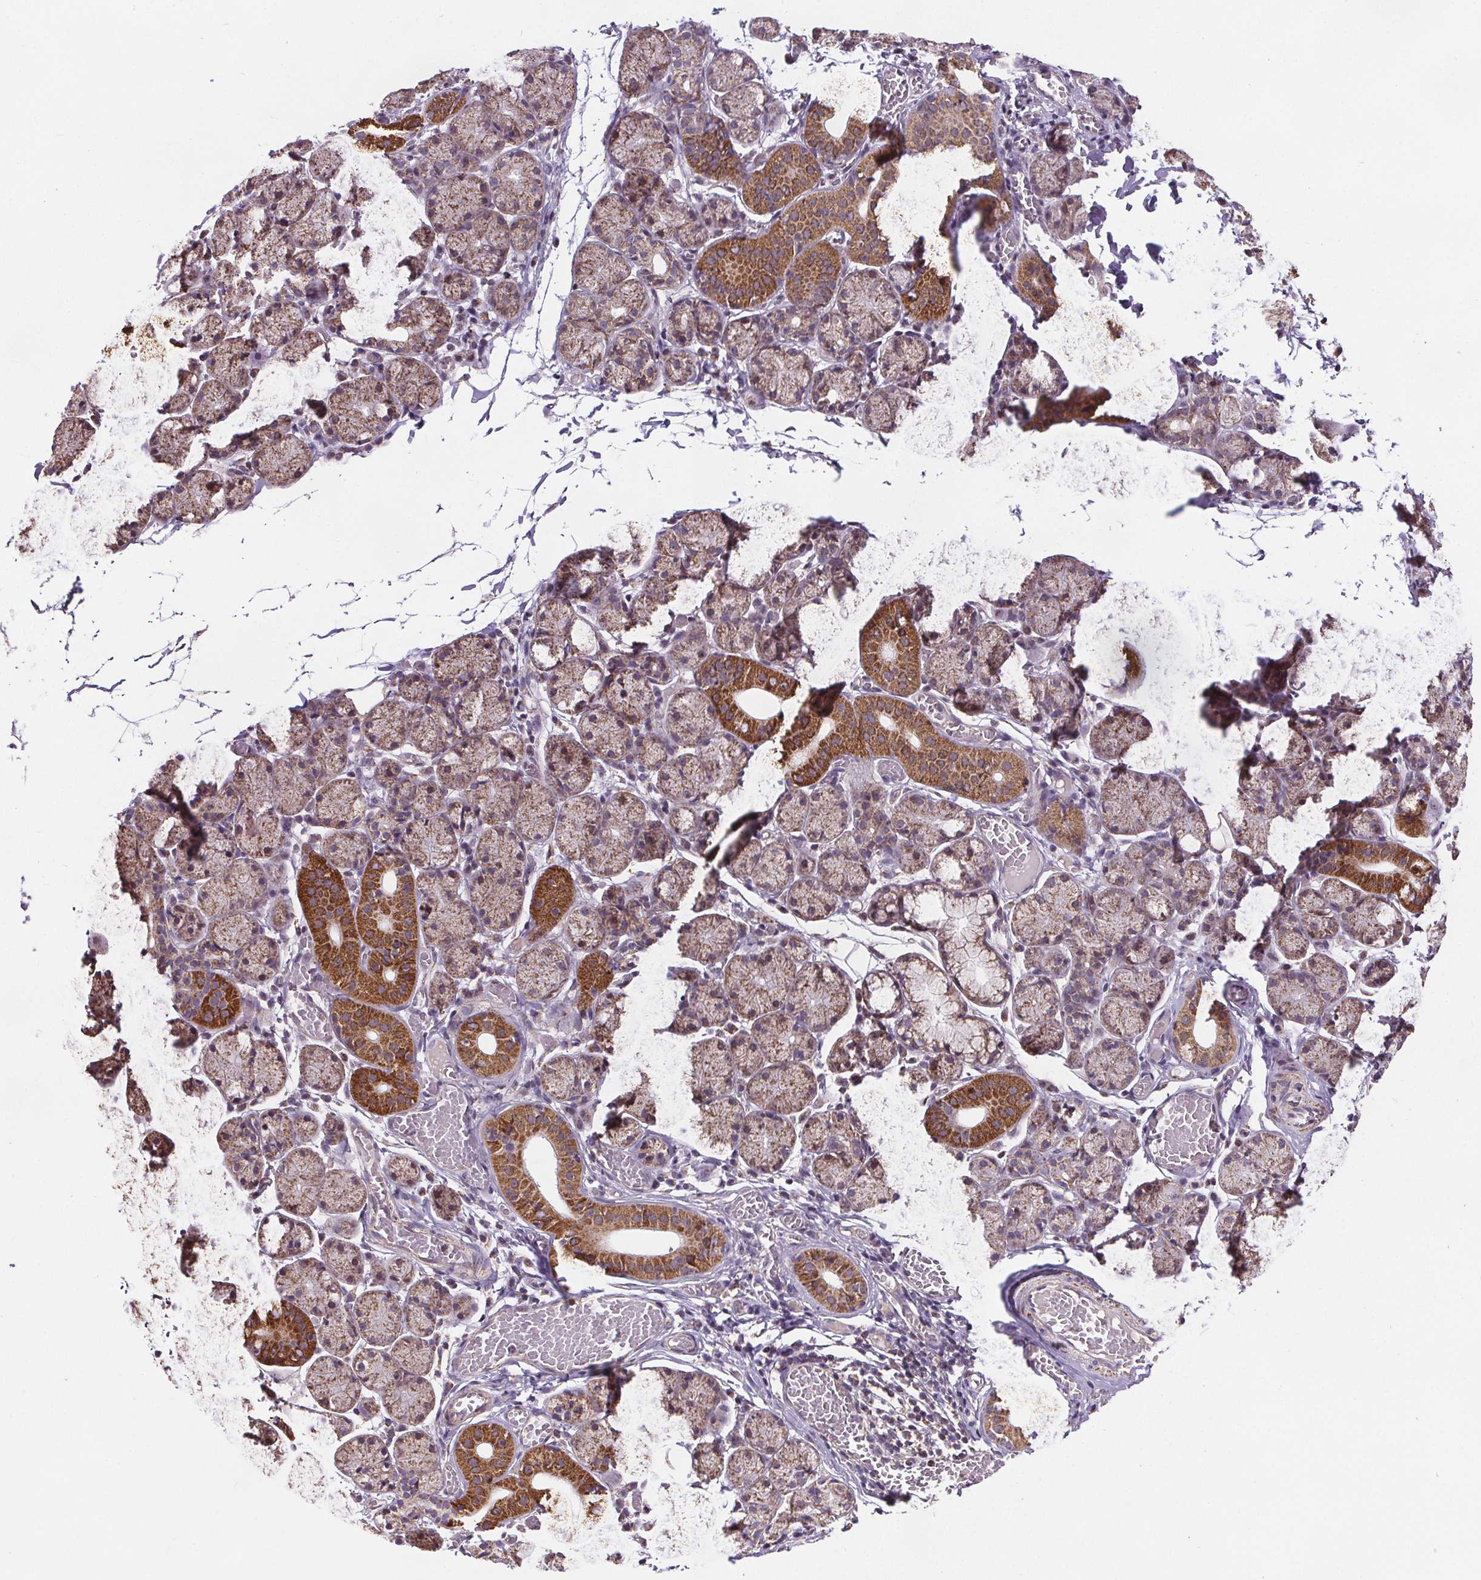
{"staining": {"intensity": "moderate", "quantity": ">75%", "location": "cytoplasmic/membranous"}, "tissue": "salivary gland", "cell_type": "Glandular cells", "image_type": "normal", "snomed": [{"axis": "morphology", "description": "Normal tissue, NOS"}, {"axis": "topography", "description": "Salivary gland"}], "caption": "Normal salivary gland was stained to show a protein in brown. There is medium levels of moderate cytoplasmic/membranous positivity in about >75% of glandular cells. Immunohistochemistry stains the protein in brown and the nuclei are stained blue.", "gene": "SUCLA2", "patient": {"sex": "female", "age": 24}}